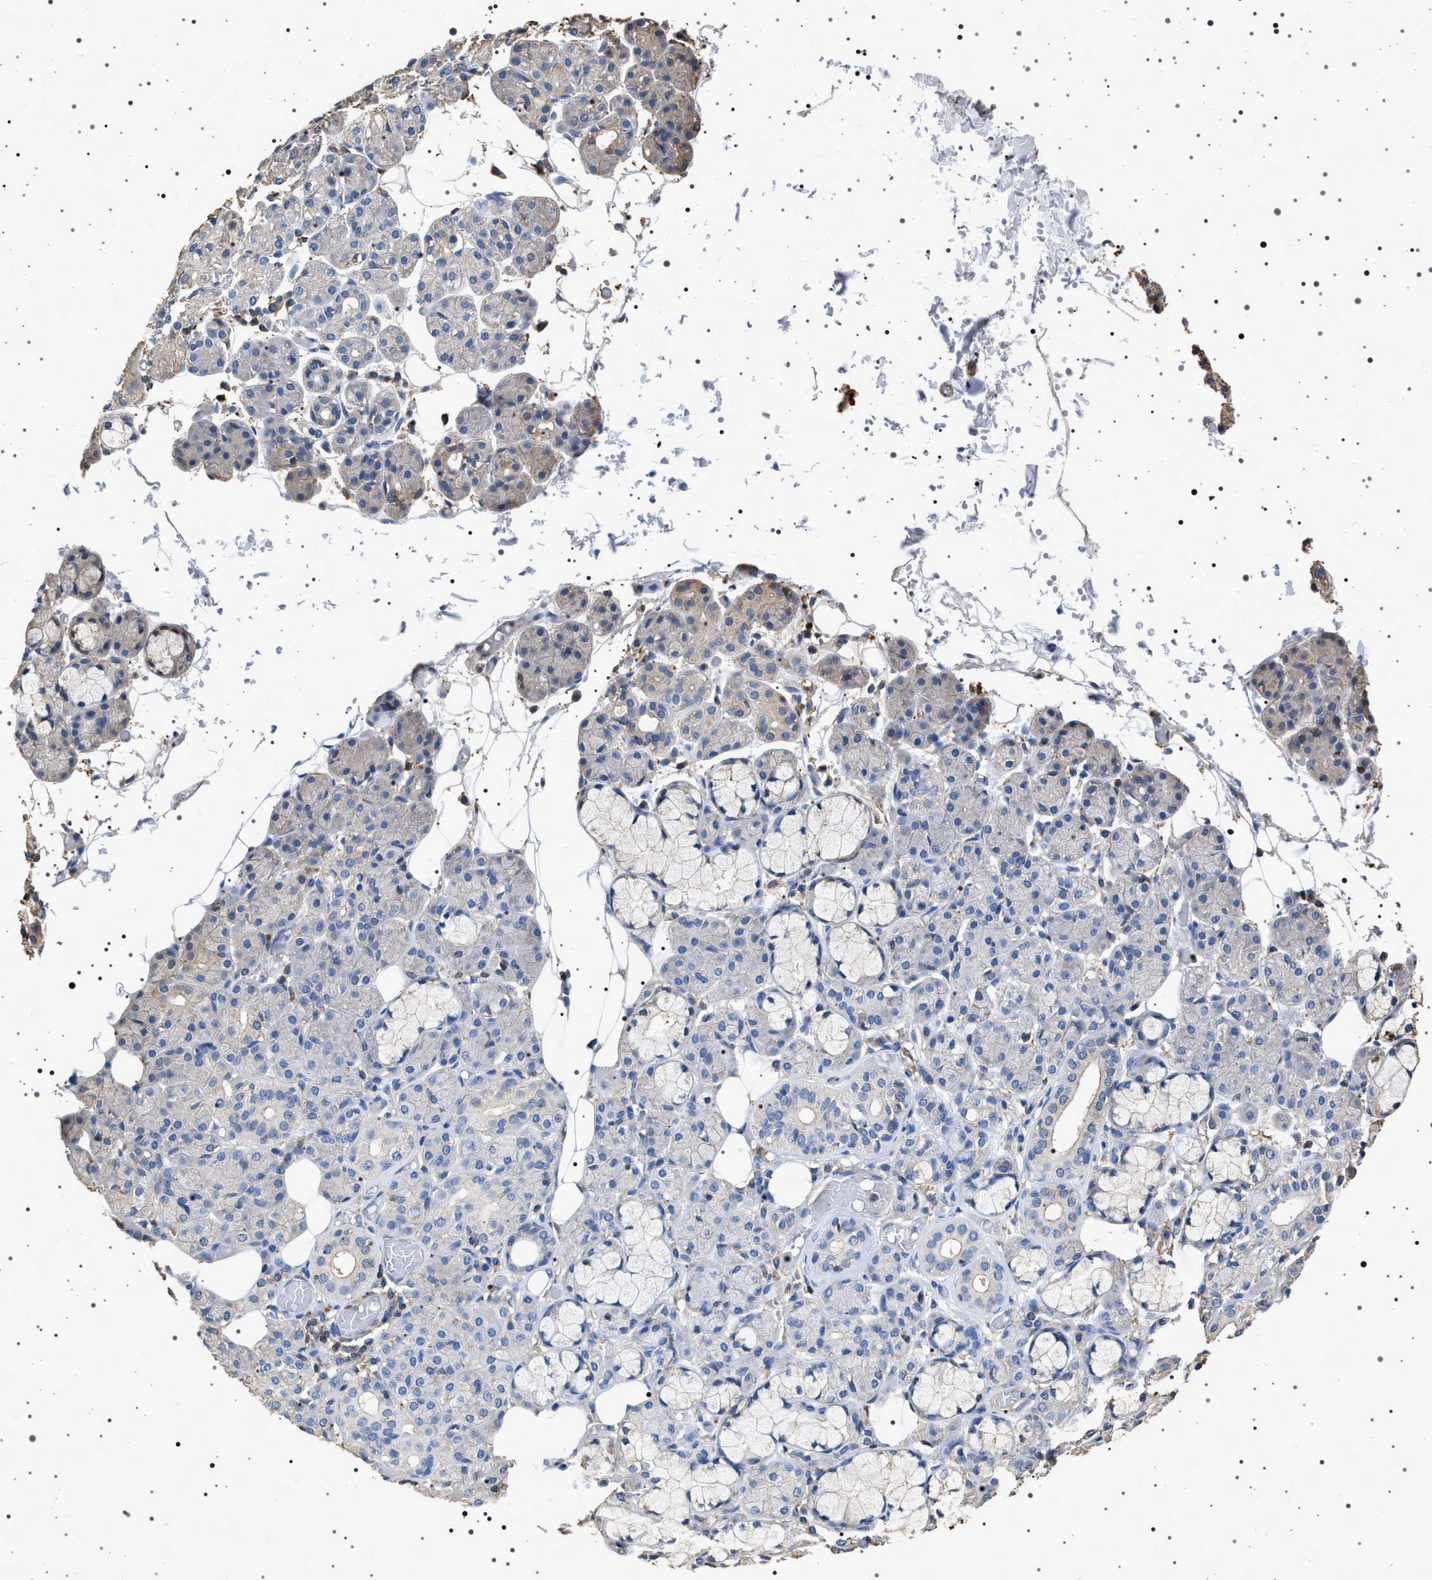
{"staining": {"intensity": "negative", "quantity": "none", "location": "none"}, "tissue": "salivary gland", "cell_type": "Glandular cells", "image_type": "normal", "snomed": [{"axis": "morphology", "description": "Normal tissue, NOS"}, {"axis": "topography", "description": "Salivary gland"}], "caption": "Image shows no significant protein expression in glandular cells of unremarkable salivary gland.", "gene": "SMAP2", "patient": {"sex": "male", "age": 63}}